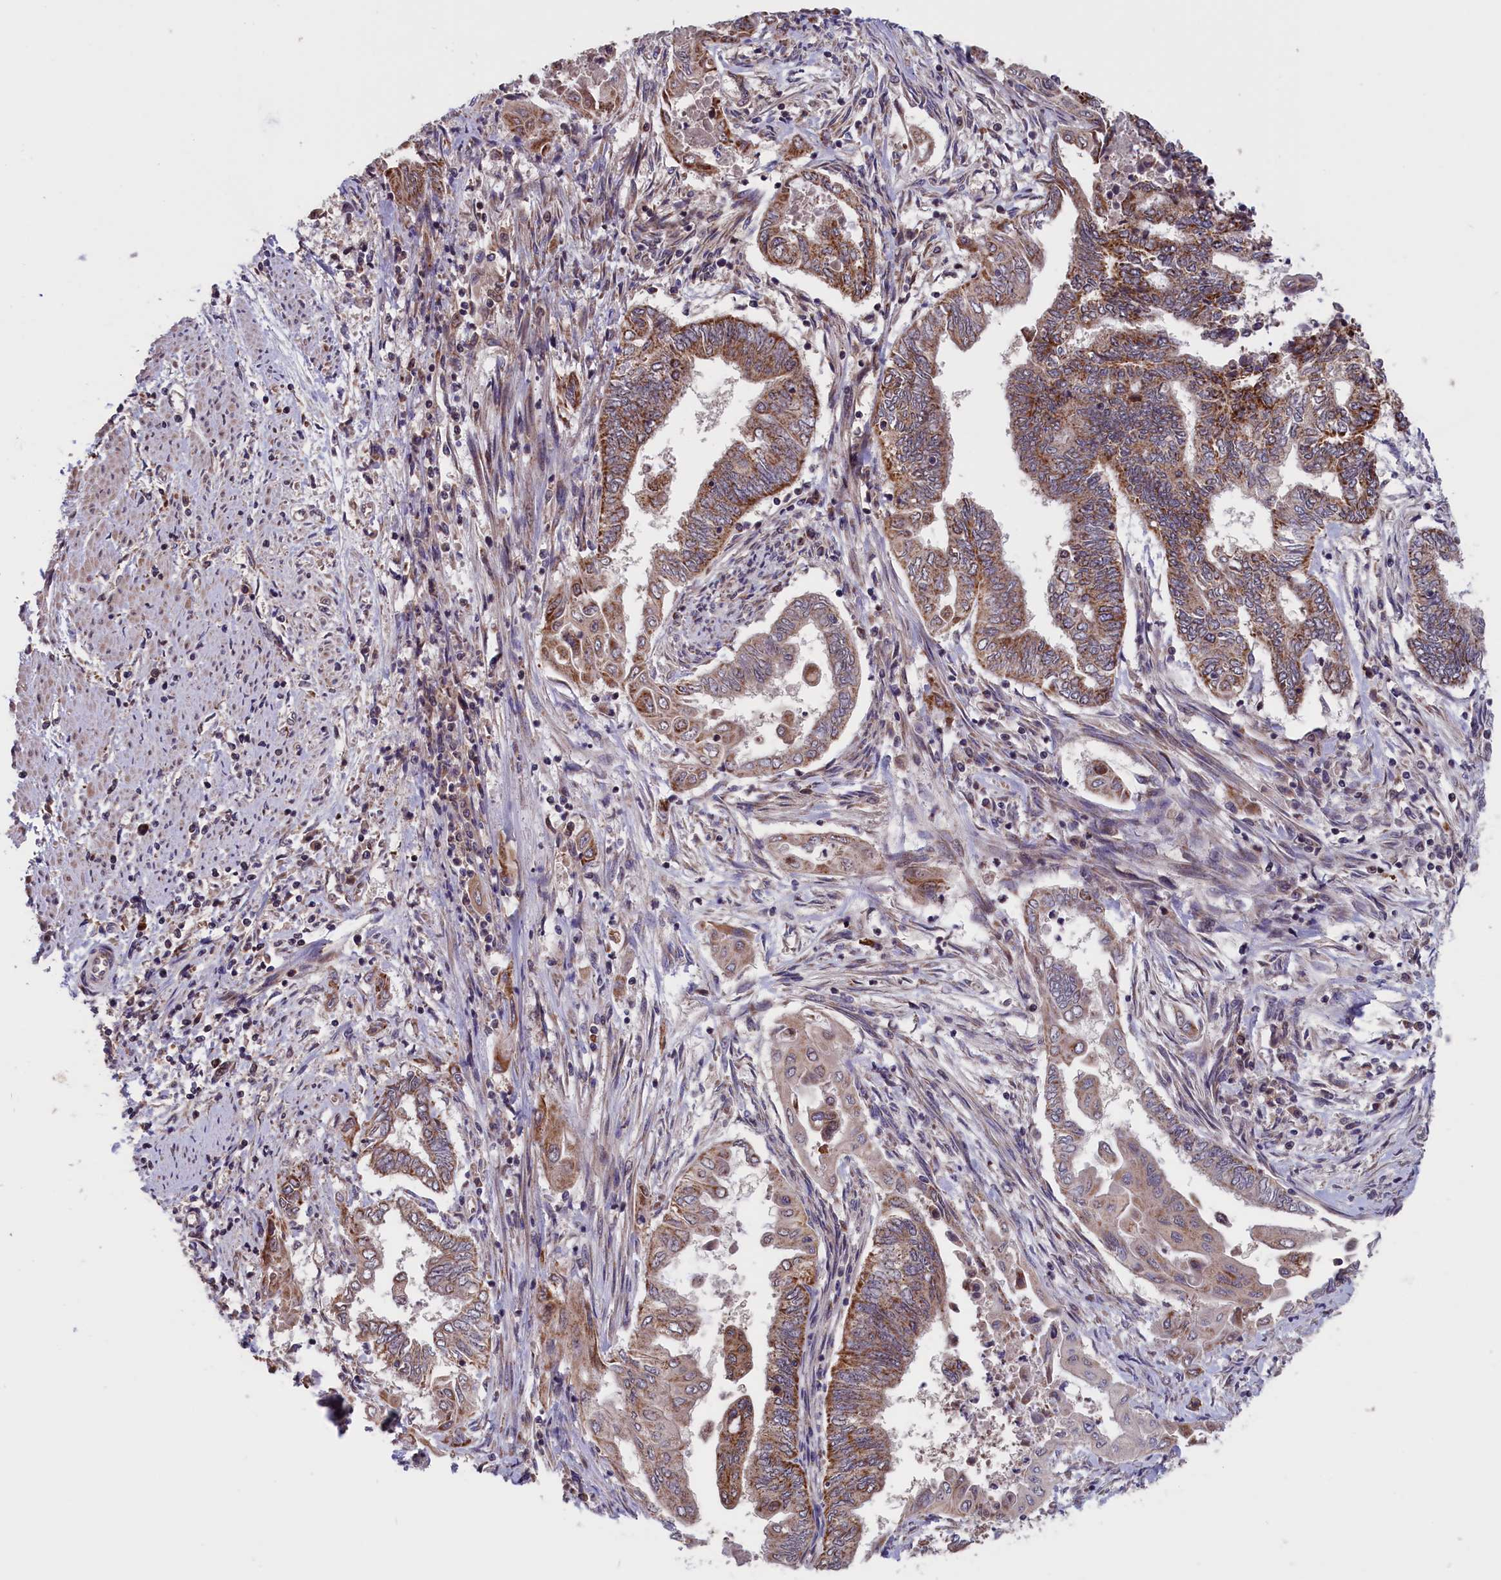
{"staining": {"intensity": "moderate", "quantity": ">75%", "location": "cytoplasmic/membranous"}, "tissue": "endometrial cancer", "cell_type": "Tumor cells", "image_type": "cancer", "snomed": [{"axis": "morphology", "description": "Adenocarcinoma, NOS"}, {"axis": "topography", "description": "Uterus"}, {"axis": "topography", "description": "Endometrium"}], "caption": "The immunohistochemical stain highlights moderate cytoplasmic/membranous expression in tumor cells of endometrial cancer tissue.", "gene": "TIMM44", "patient": {"sex": "female", "age": 70}}